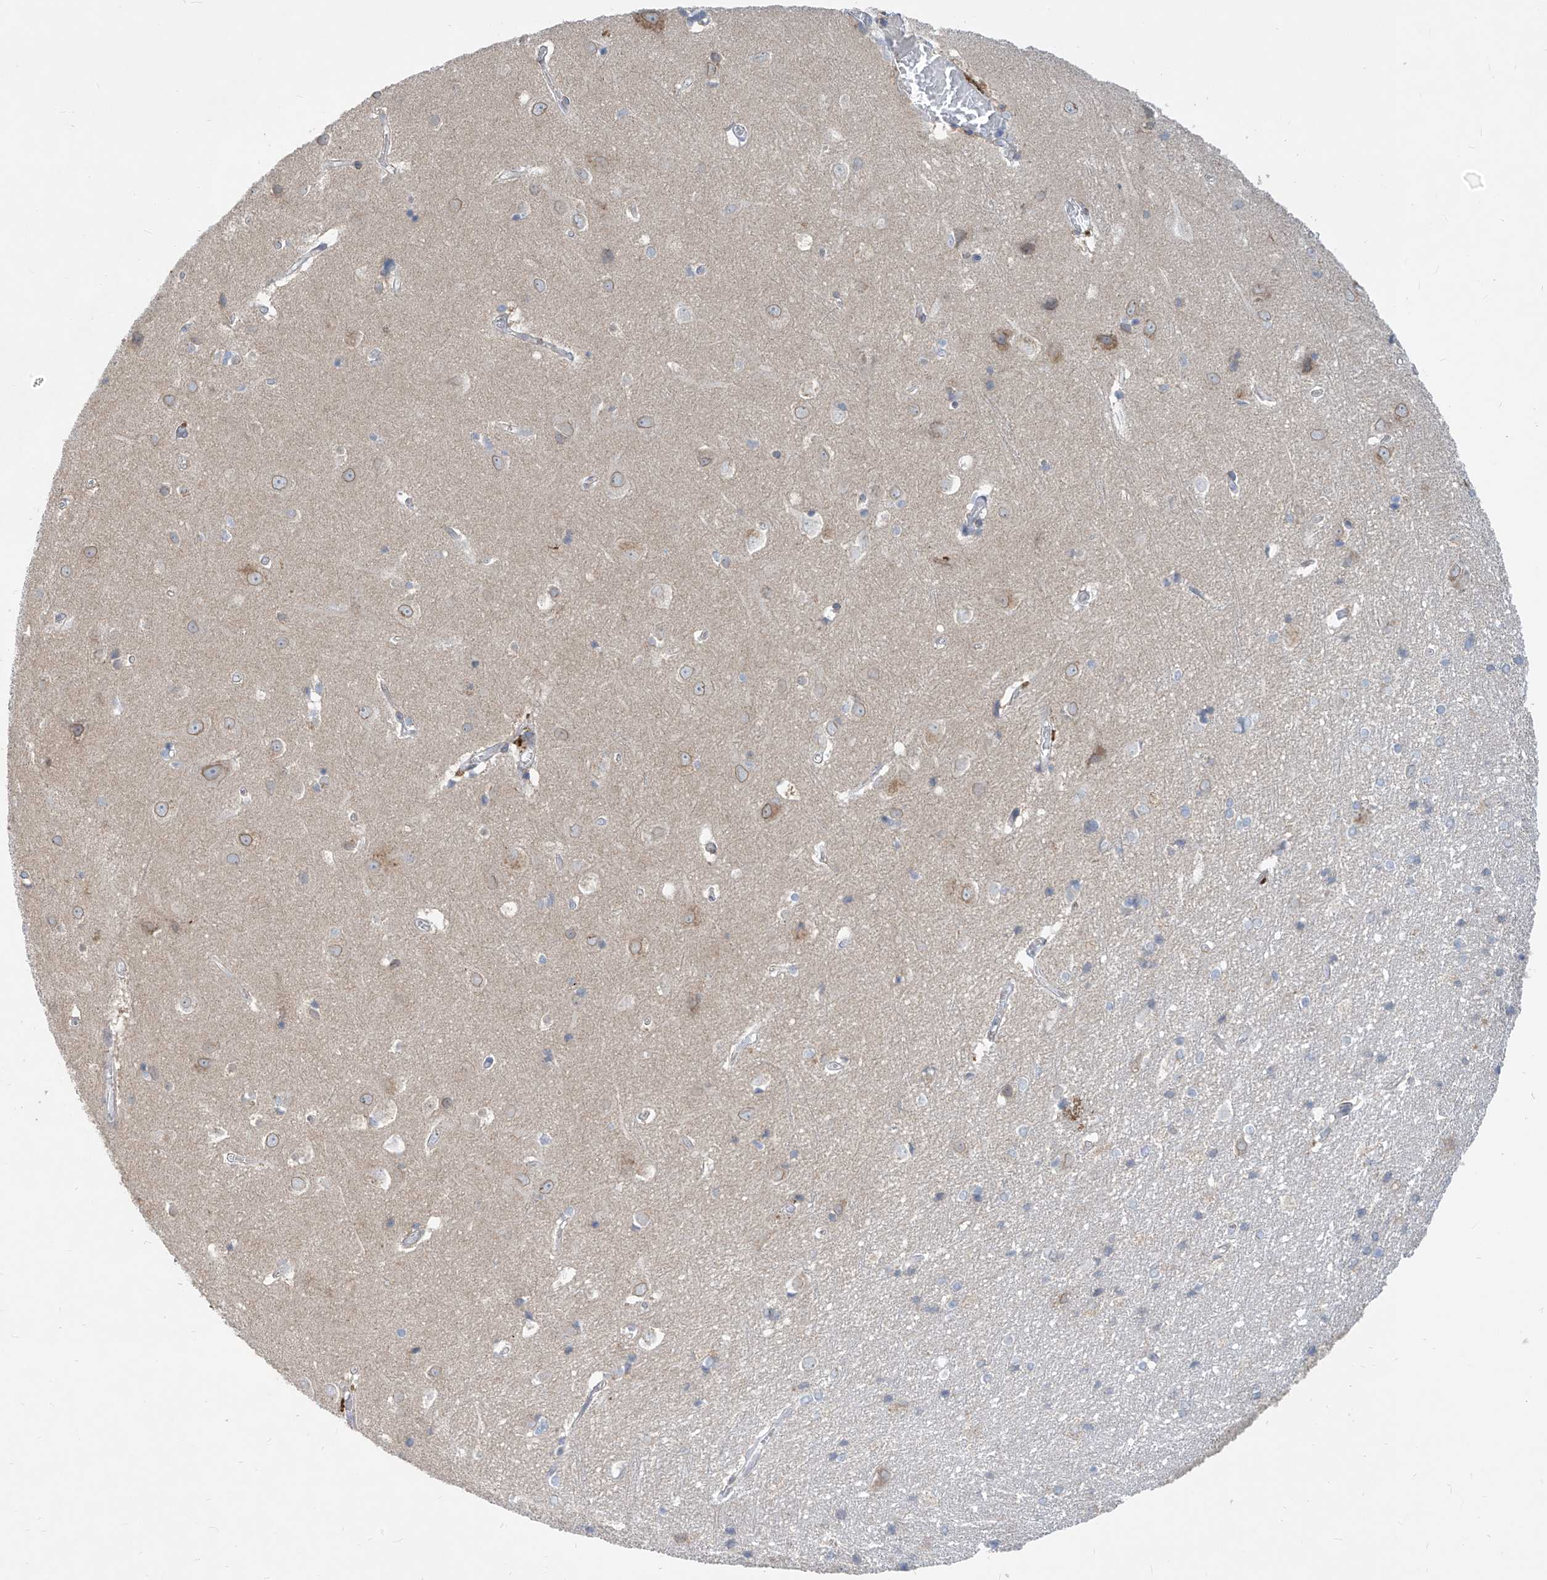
{"staining": {"intensity": "negative", "quantity": "none", "location": "none"}, "tissue": "cerebral cortex", "cell_type": "Endothelial cells", "image_type": "normal", "snomed": [{"axis": "morphology", "description": "Normal tissue, NOS"}, {"axis": "topography", "description": "Cerebral cortex"}], "caption": "Image shows no protein positivity in endothelial cells of benign cerebral cortex. (IHC, brightfield microscopy, high magnification).", "gene": "KRTAP25", "patient": {"sex": "male", "age": 54}}